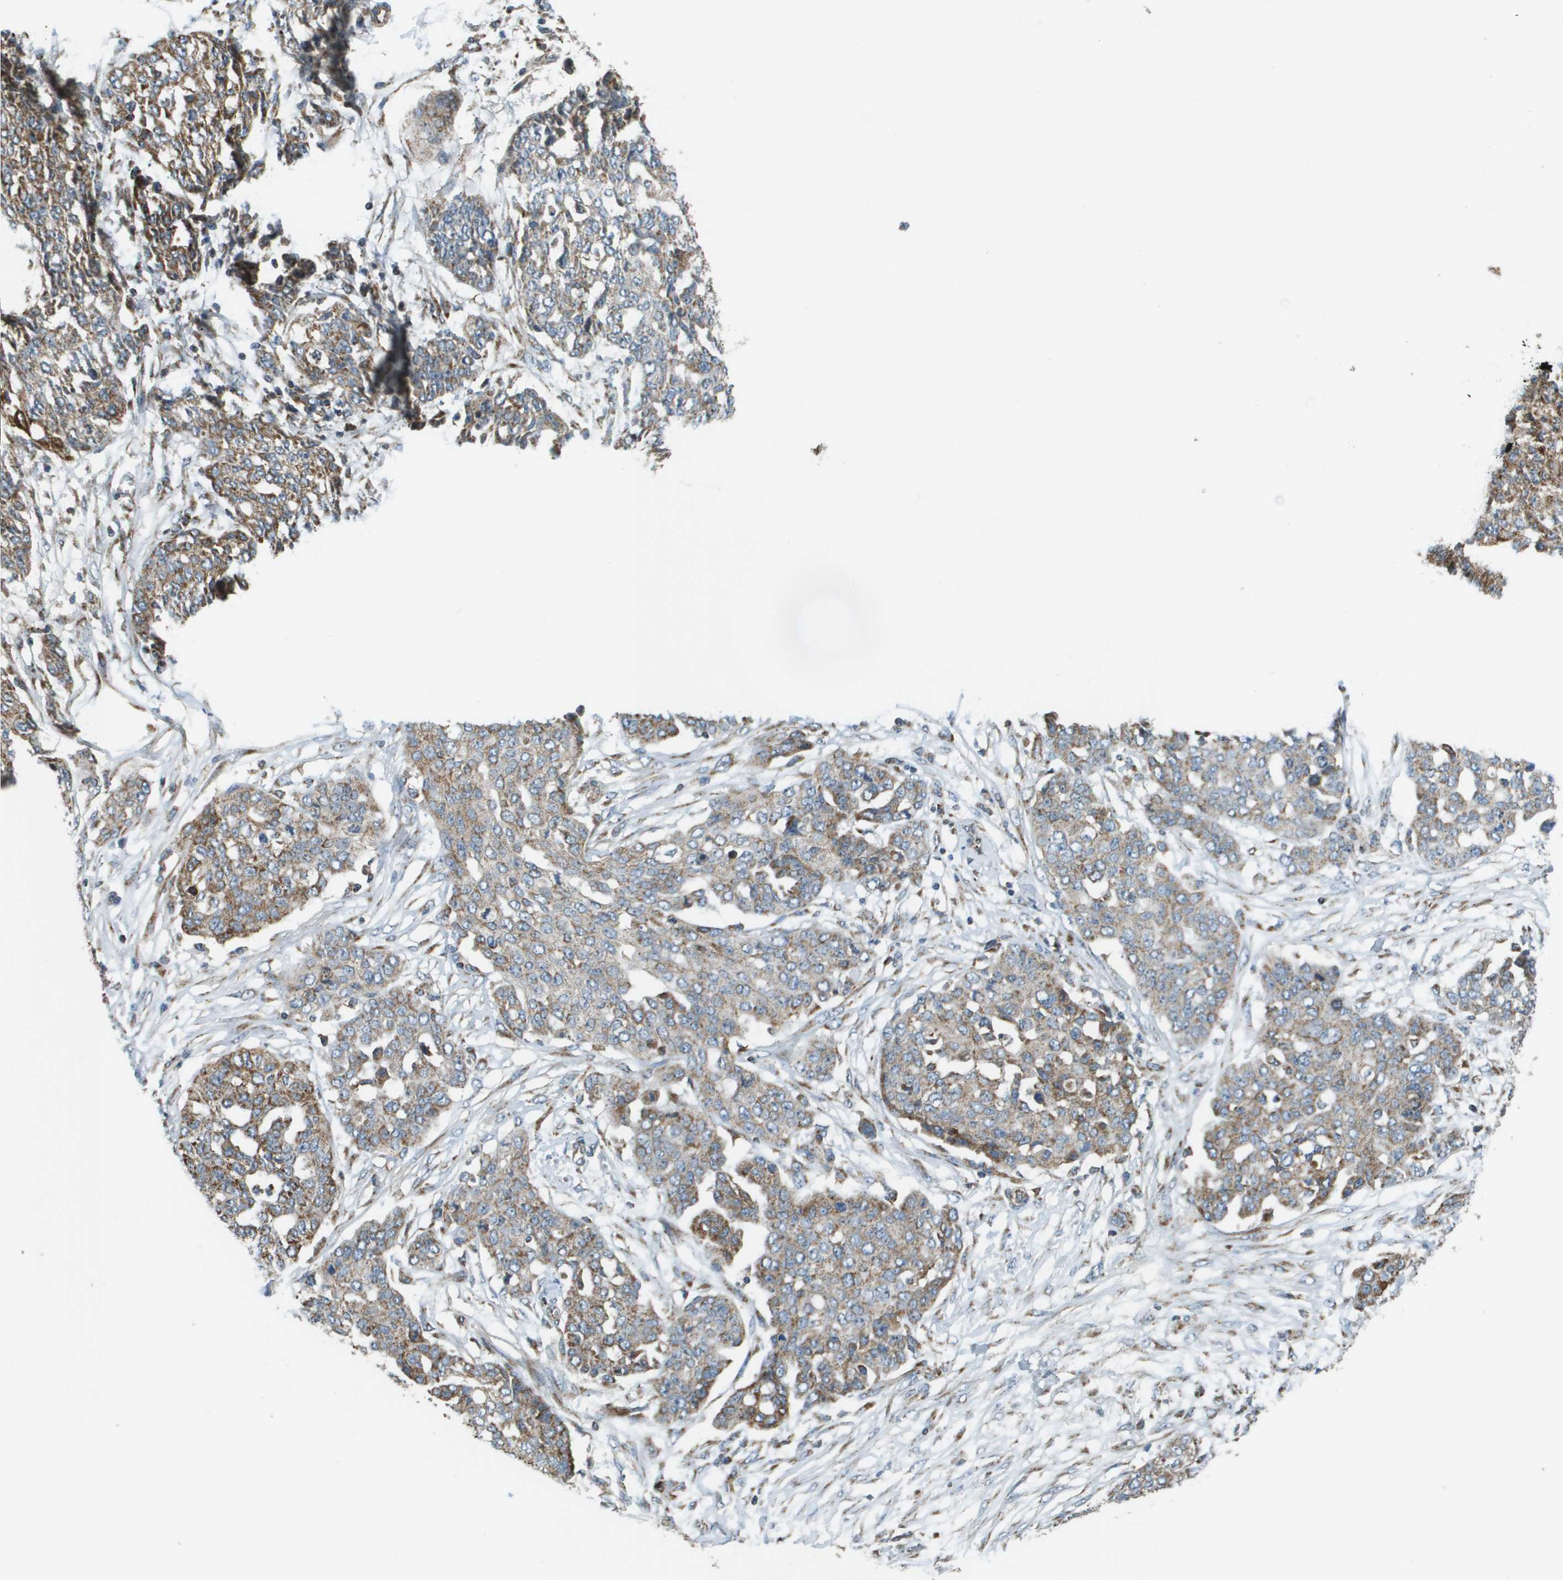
{"staining": {"intensity": "weak", "quantity": ">75%", "location": "cytoplasmic/membranous"}, "tissue": "ovarian cancer", "cell_type": "Tumor cells", "image_type": "cancer", "snomed": [{"axis": "morphology", "description": "Cystadenocarcinoma, serous, NOS"}, {"axis": "topography", "description": "Soft tissue"}, {"axis": "topography", "description": "Ovary"}], "caption": "Immunohistochemistry (IHC) of human ovarian serous cystadenocarcinoma exhibits low levels of weak cytoplasmic/membranous staining in about >75% of tumor cells.", "gene": "NRK", "patient": {"sex": "female", "age": 57}}